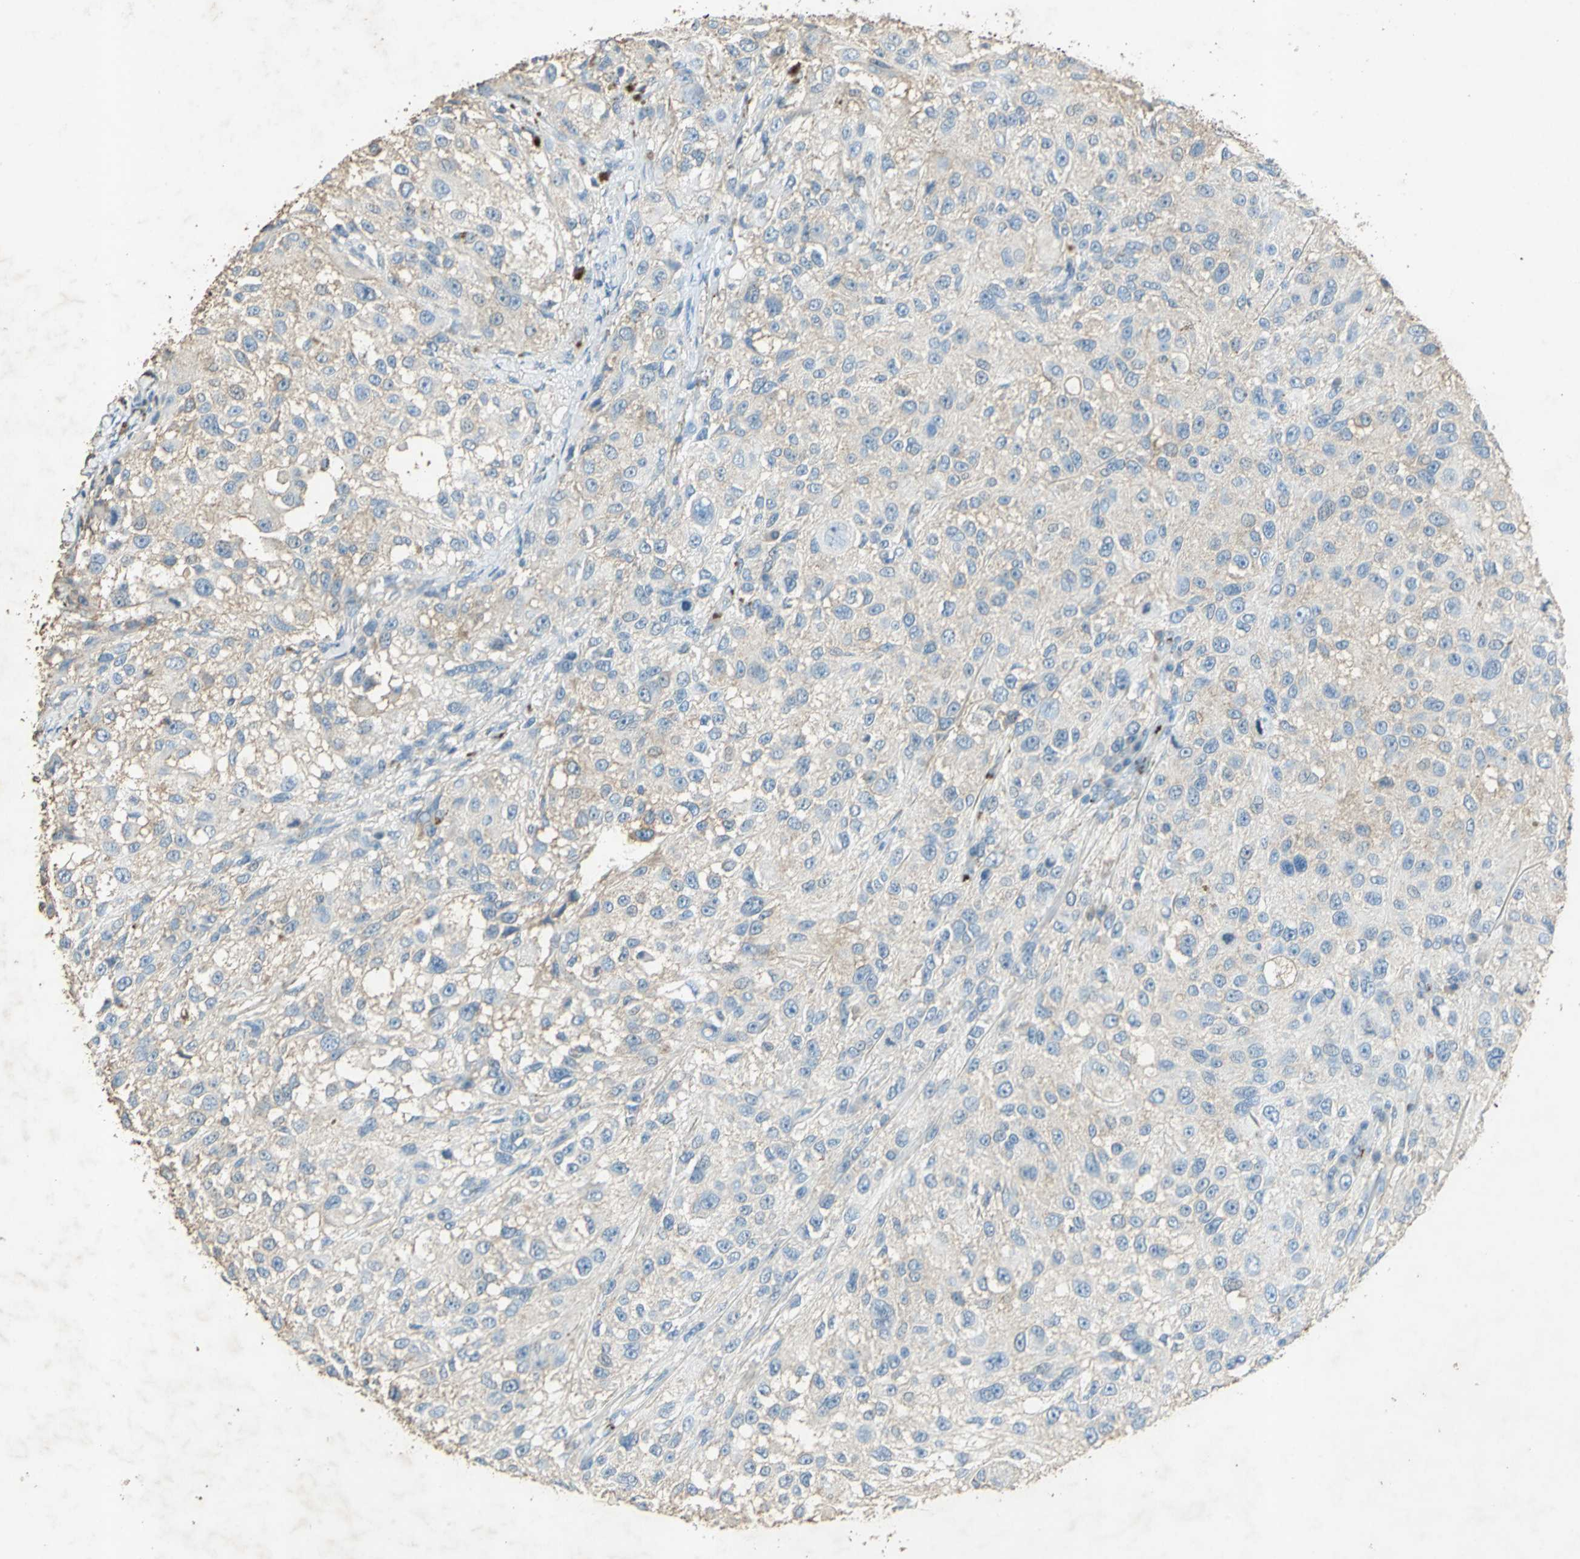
{"staining": {"intensity": "negative", "quantity": "none", "location": "none"}, "tissue": "melanoma", "cell_type": "Tumor cells", "image_type": "cancer", "snomed": [{"axis": "morphology", "description": "Necrosis, NOS"}, {"axis": "morphology", "description": "Malignant melanoma, NOS"}, {"axis": "topography", "description": "Skin"}], "caption": "The immunohistochemistry micrograph has no significant staining in tumor cells of malignant melanoma tissue. The staining was performed using DAB (3,3'-diaminobenzidine) to visualize the protein expression in brown, while the nuclei were stained in blue with hematoxylin (Magnification: 20x).", "gene": "CAMK2B", "patient": {"sex": "female", "age": 87}}